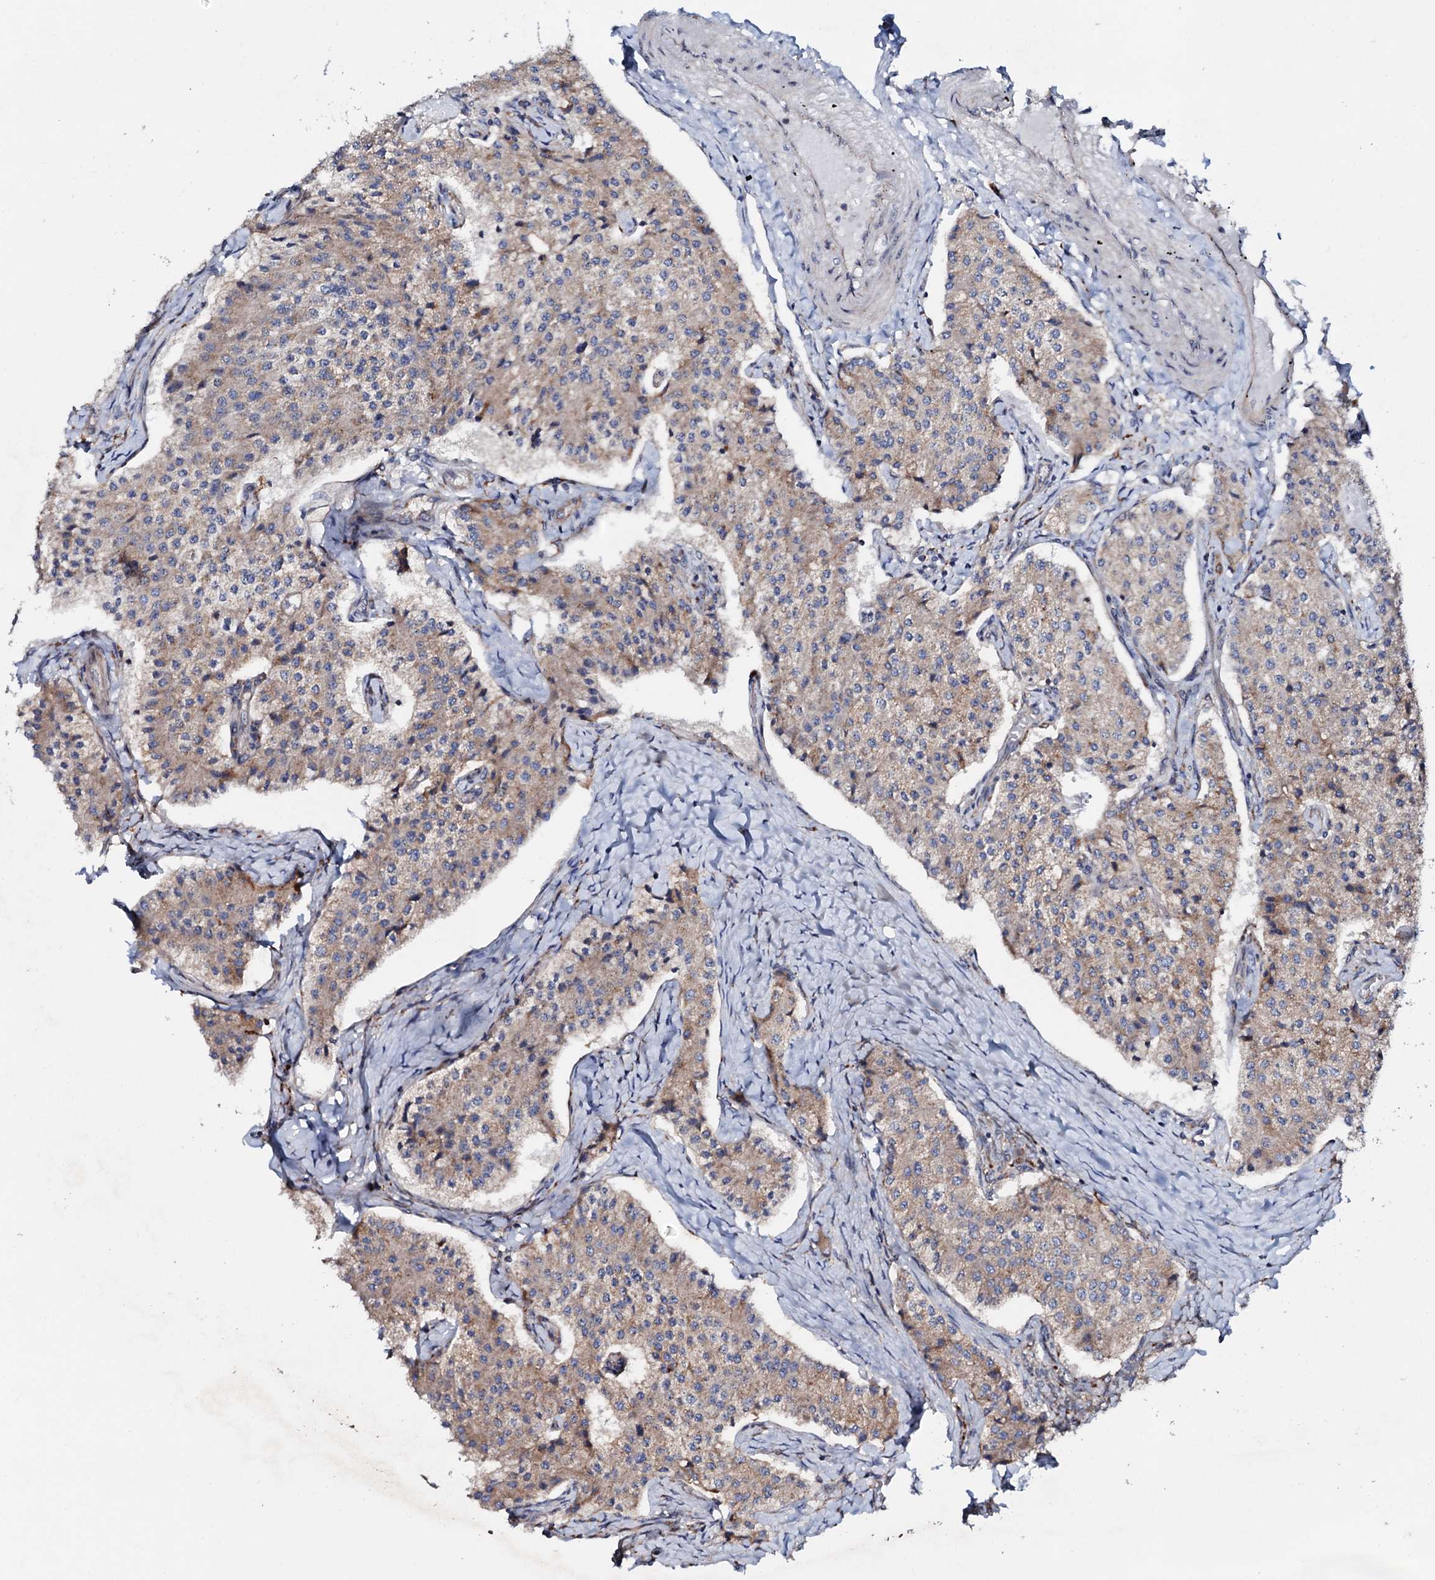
{"staining": {"intensity": "weak", "quantity": "25%-75%", "location": "cytoplasmic/membranous"}, "tissue": "carcinoid", "cell_type": "Tumor cells", "image_type": "cancer", "snomed": [{"axis": "morphology", "description": "Carcinoid, malignant, NOS"}, {"axis": "topography", "description": "Colon"}], "caption": "Immunohistochemical staining of carcinoid displays low levels of weak cytoplasmic/membranous protein expression in about 25%-75% of tumor cells.", "gene": "P2RX4", "patient": {"sex": "female", "age": 52}}